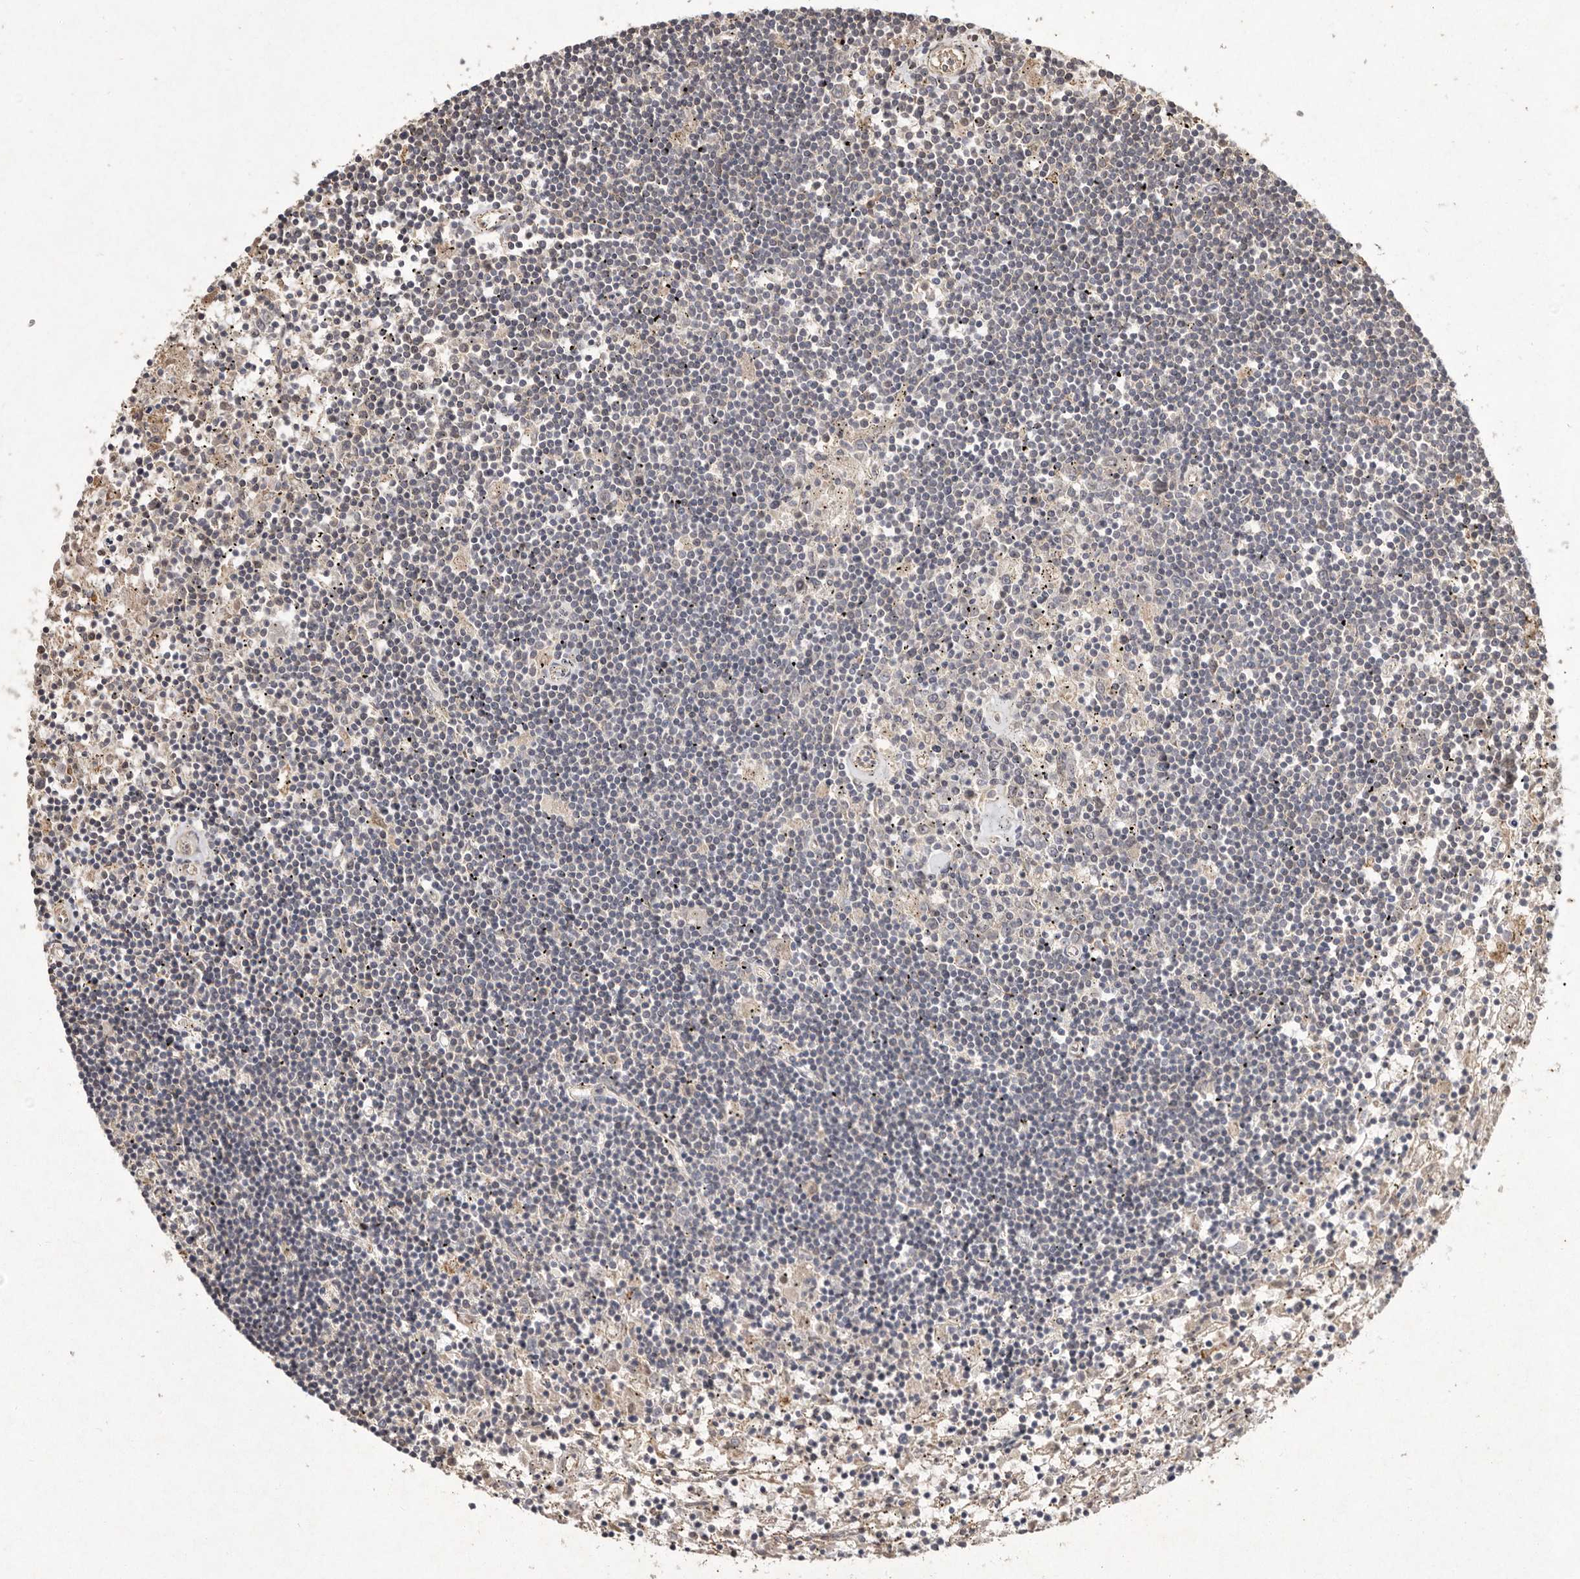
{"staining": {"intensity": "negative", "quantity": "none", "location": "none"}, "tissue": "lymphoma", "cell_type": "Tumor cells", "image_type": "cancer", "snomed": [{"axis": "morphology", "description": "Malignant lymphoma, non-Hodgkin's type, Low grade"}, {"axis": "topography", "description": "Spleen"}], "caption": "An IHC image of lymphoma is shown. There is no staining in tumor cells of lymphoma.", "gene": "SEMA3A", "patient": {"sex": "male", "age": 76}}